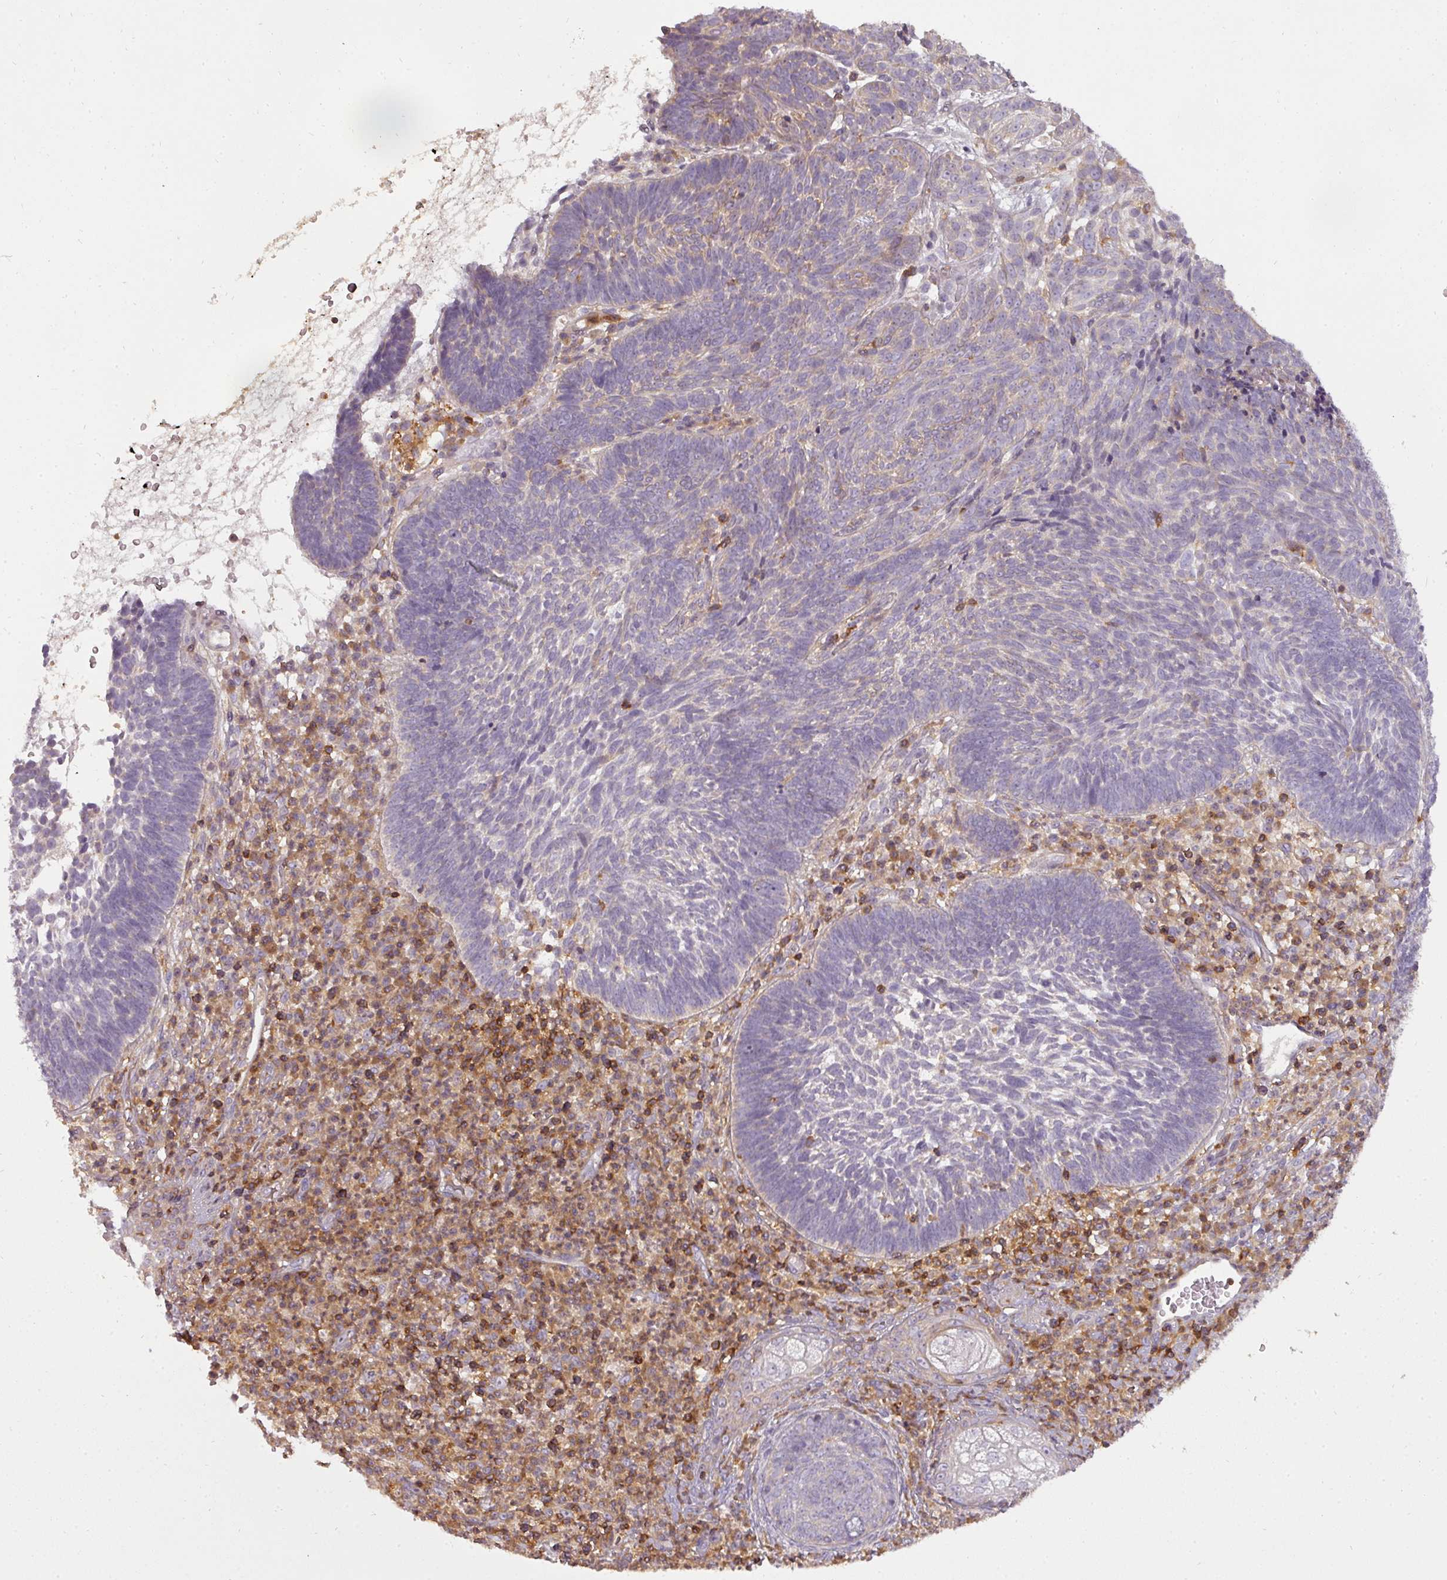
{"staining": {"intensity": "negative", "quantity": "none", "location": "none"}, "tissue": "skin cancer", "cell_type": "Tumor cells", "image_type": "cancer", "snomed": [{"axis": "morphology", "description": "Basal cell carcinoma"}, {"axis": "topography", "description": "Skin"}], "caption": "This is an immunohistochemistry (IHC) photomicrograph of human basal cell carcinoma (skin). There is no staining in tumor cells.", "gene": "STK4", "patient": {"sex": "male", "age": 88}}